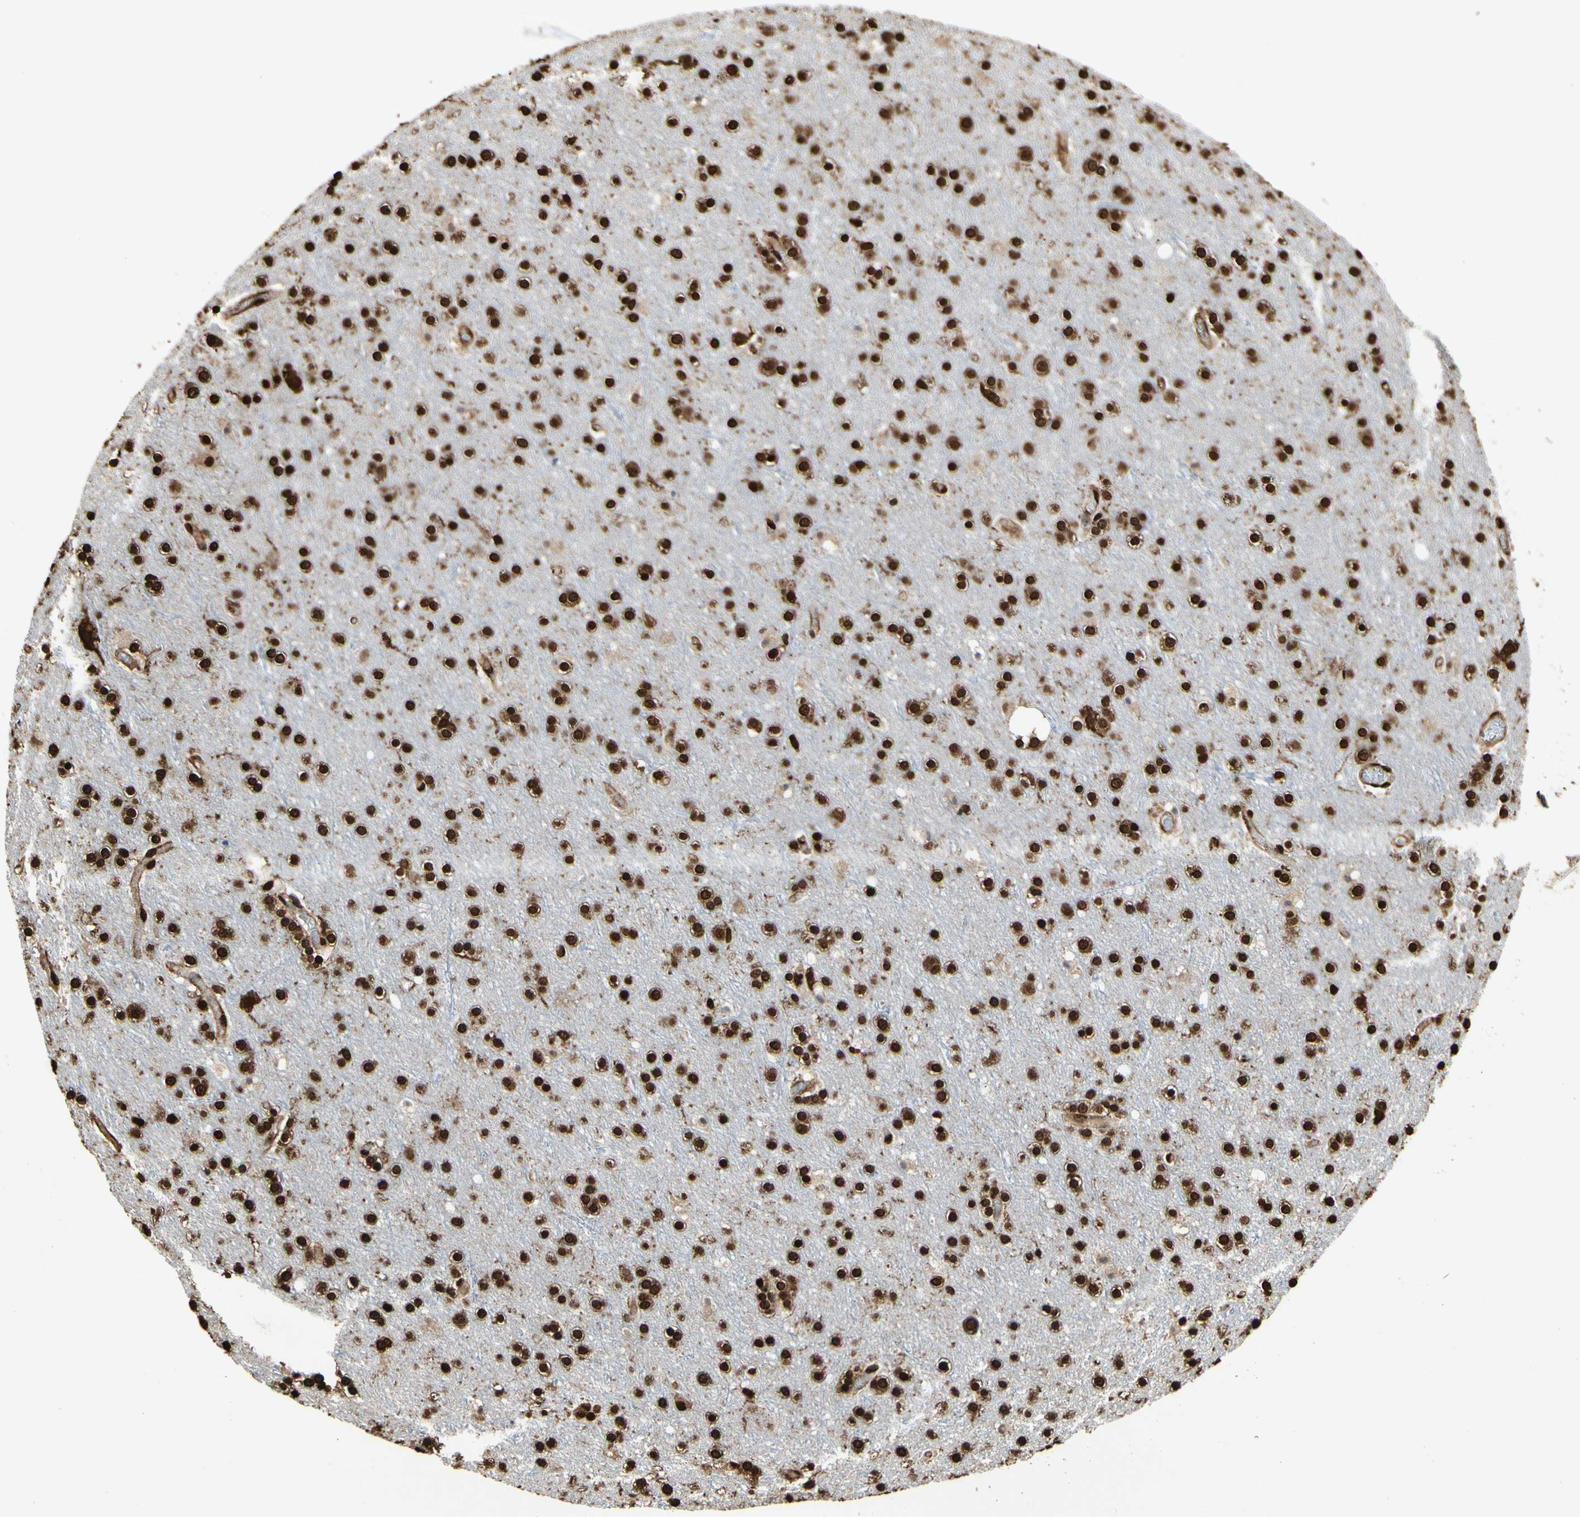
{"staining": {"intensity": "strong", "quantity": ">75%", "location": "cytoplasmic/membranous,nuclear"}, "tissue": "cerebral cortex", "cell_type": "Endothelial cells", "image_type": "normal", "snomed": [{"axis": "morphology", "description": "Normal tissue, NOS"}, {"axis": "topography", "description": "Cerebral cortex"}], "caption": "Protein expression analysis of normal cerebral cortex demonstrates strong cytoplasmic/membranous,nuclear staining in approximately >75% of endothelial cells.", "gene": "HNRNPK", "patient": {"sex": "female", "age": 54}}